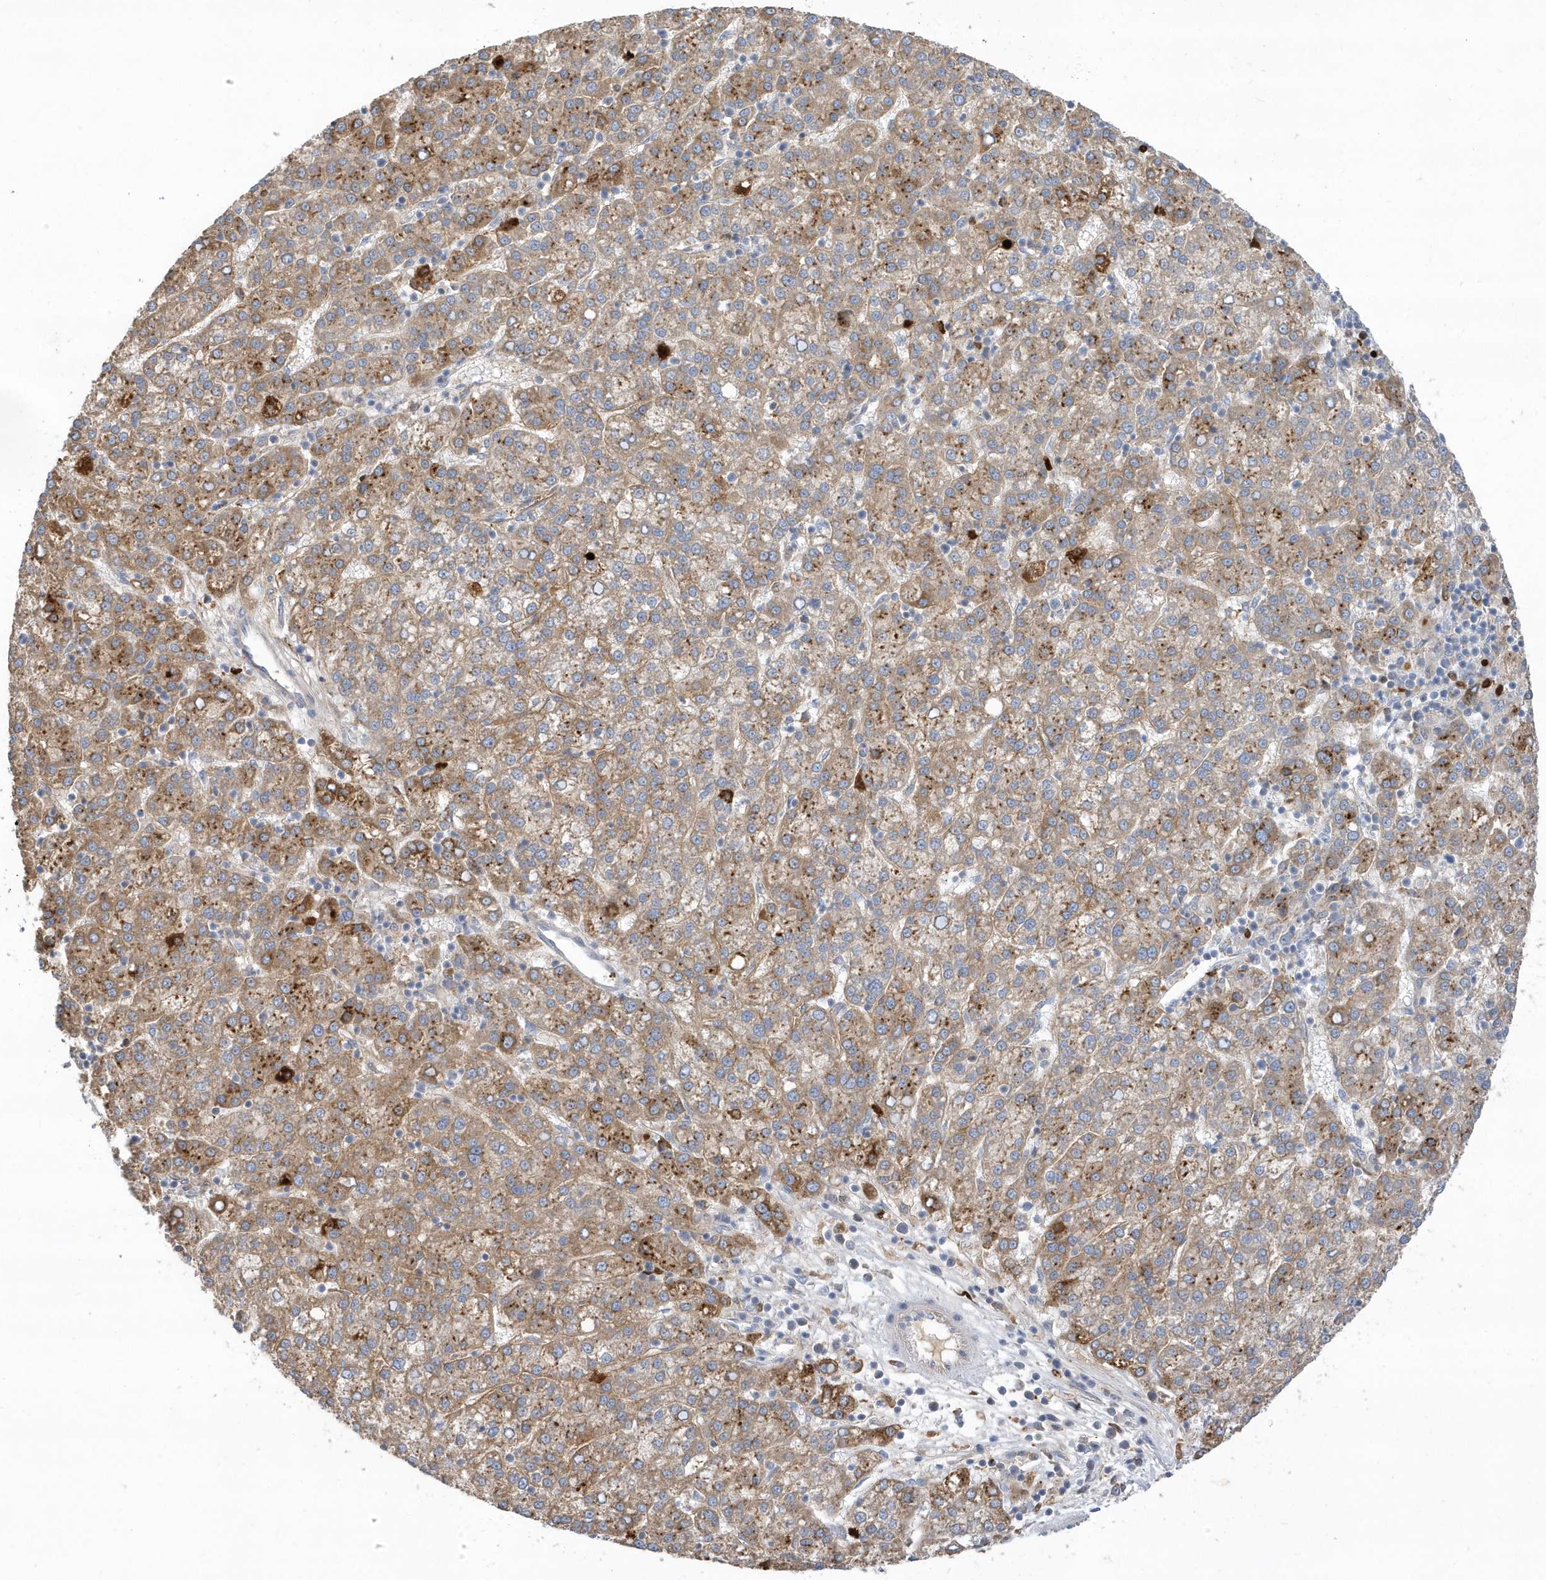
{"staining": {"intensity": "moderate", "quantity": ">75%", "location": "cytoplasmic/membranous"}, "tissue": "liver cancer", "cell_type": "Tumor cells", "image_type": "cancer", "snomed": [{"axis": "morphology", "description": "Carcinoma, Hepatocellular, NOS"}, {"axis": "topography", "description": "Liver"}], "caption": "The image reveals immunohistochemical staining of liver cancer (hepatocellular carcinoma). There is moderate cytoplasmic/membranous staining is seen in about >75% of tumor cells.", "gene": "DPP9", "patient": {"sex": "female", "age": 58}}